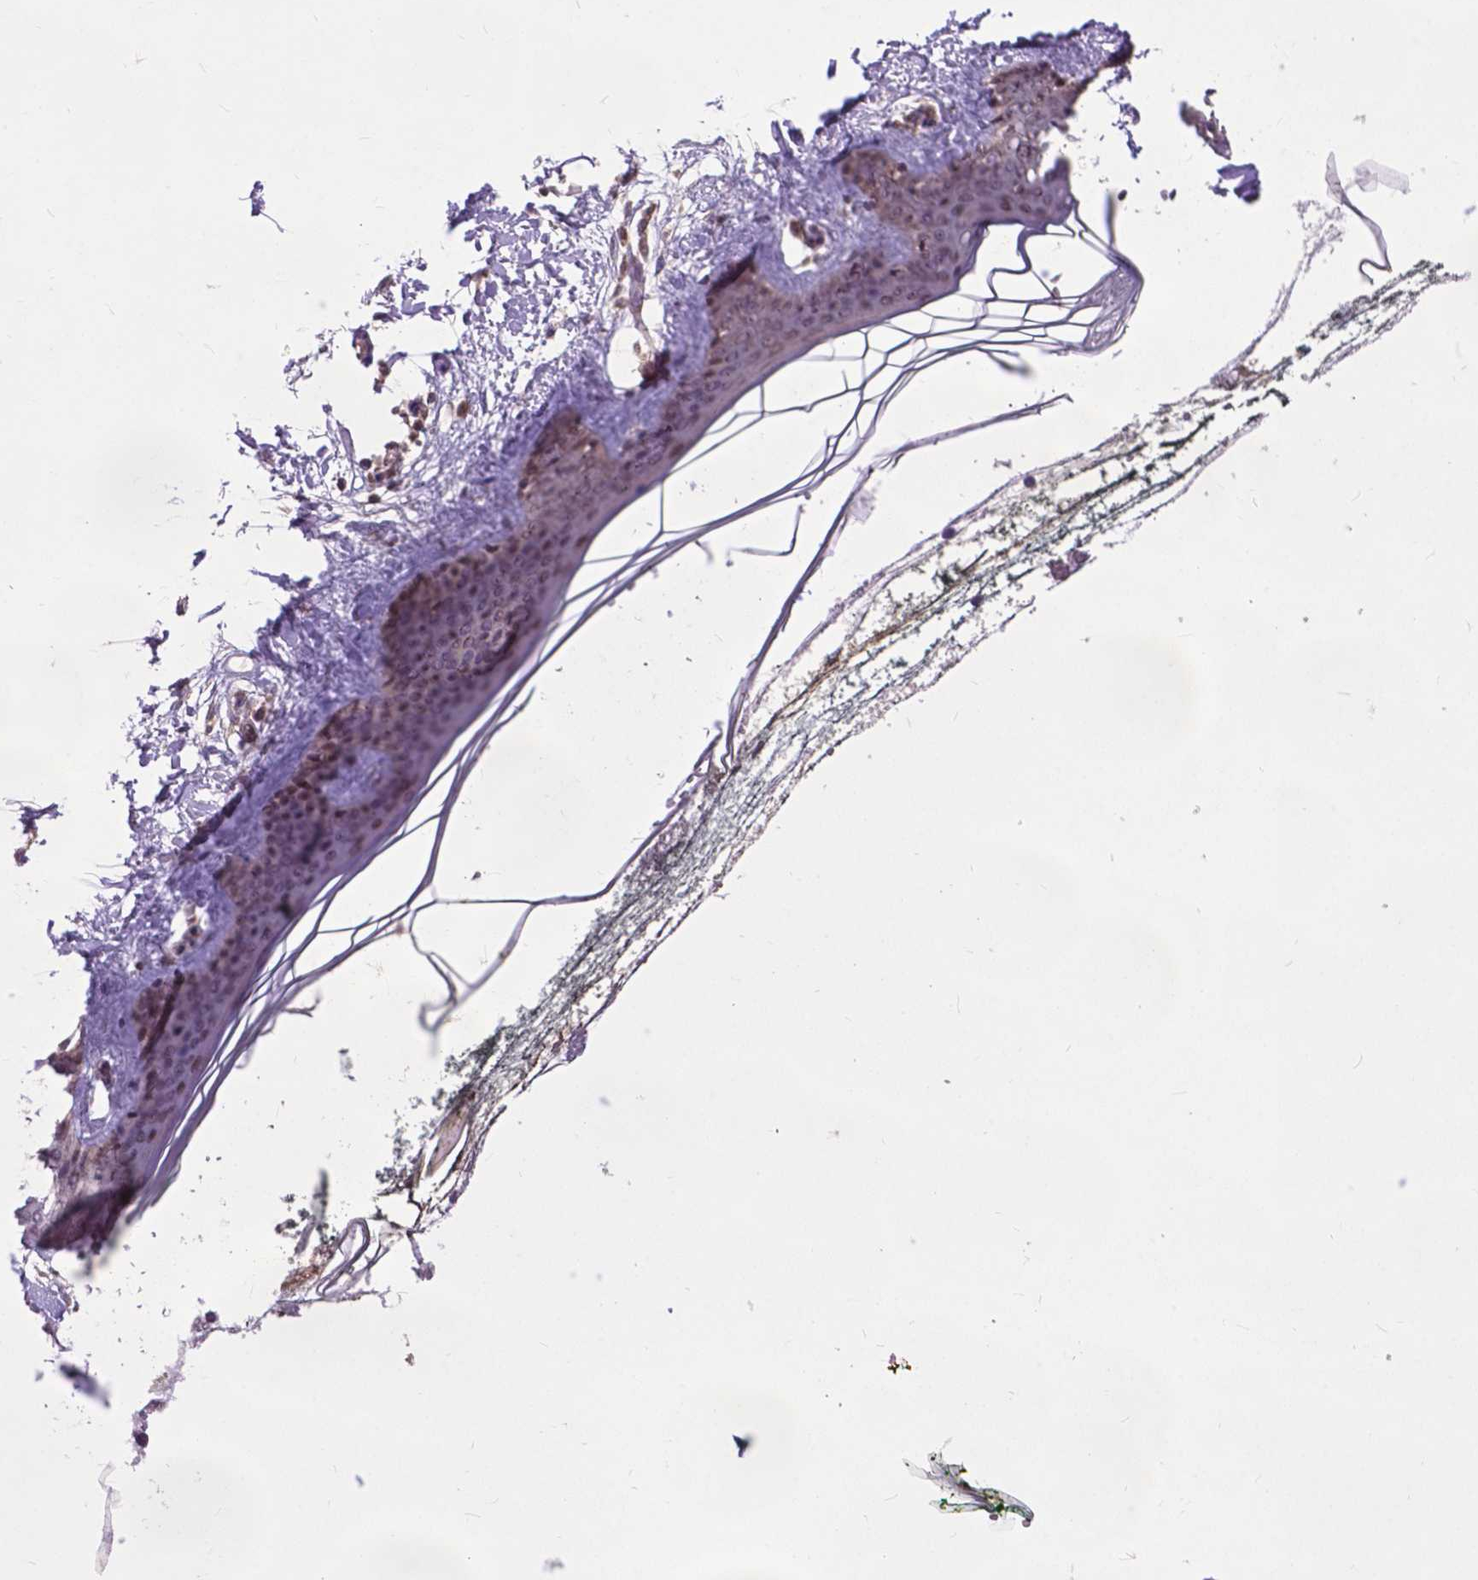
{"staining": {"intensity": "negative", "quantity": "none", "location": "none"}, "tissue": "skin", "cell_type": "Fibroblasts", "image_type": "normal", "snomed": [{"axis": "morphology", "description": "Normal tissue, NOS"}, {"axis": "topography", "description": "Skin"}], "caption": "An immunohistochemistry (IHC) photomicrograph of unremarkable skin is shown. There is no staining in fibroblasts of skin. (DAB (3,3'-diaminobenzidine) IHC with hematoxylin counter stain).", "gene": "OTUB1", "patient": {"sex": "female", "age": 34}}